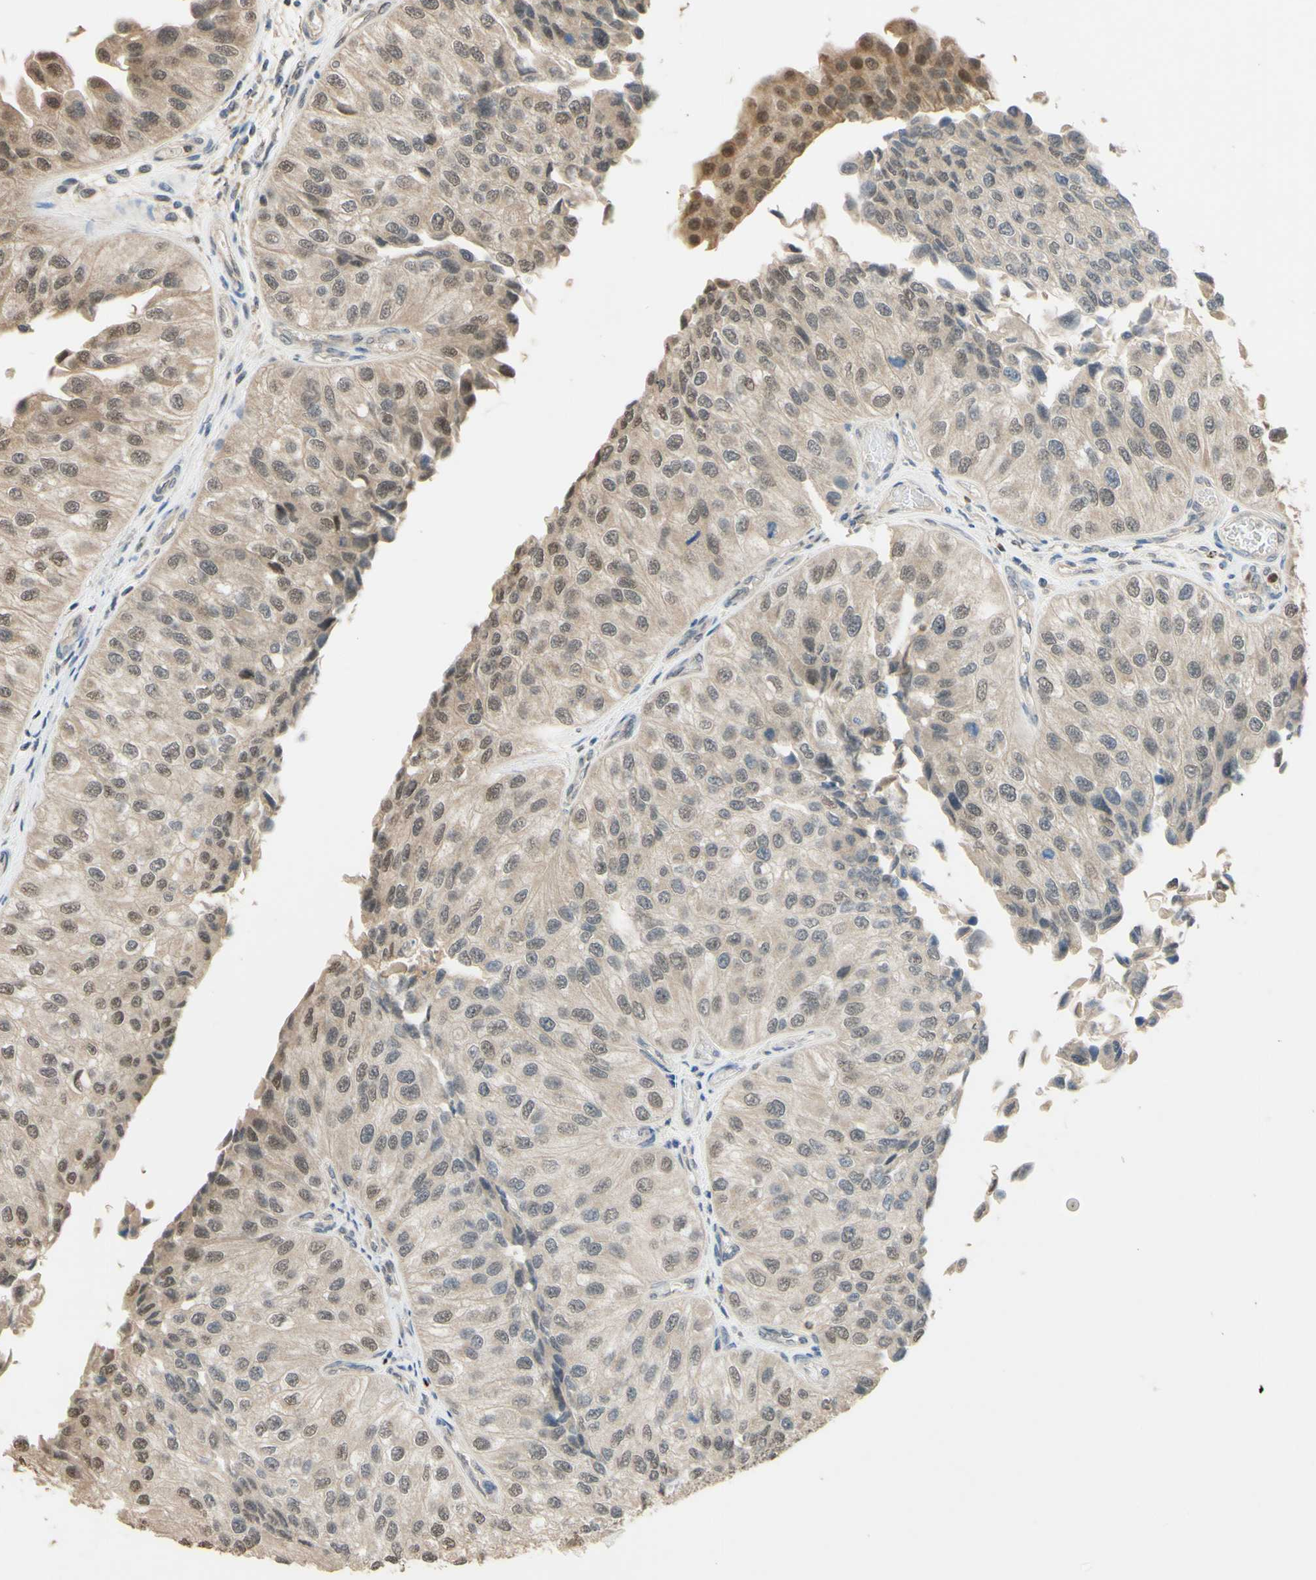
{"staining": {"intensity": "weak", "quantity": "25%-75%", "location": "cytoplasmic/membranous,nuclear"}, "tissue": "urothelial cancer", "cell_type": "Tumor cells", "image_type": "cancer", "snomed": [{"axis": "morphology", "description": "Urothelial carcinoma, High grade"}, {"axis": "topography", "description": "Kidney"}, {"axis": "topography", "description": "Urinary bladder"}], "caption": "Immunohistochemistry (IHC) of human urothelial cancer displays low levels of weak cytoplasmic/membranous and nuclear expression in about 25%-75% of tumor cells.", "gene": "SMIM19", "patient": {"sex": "male", "age": 77}}